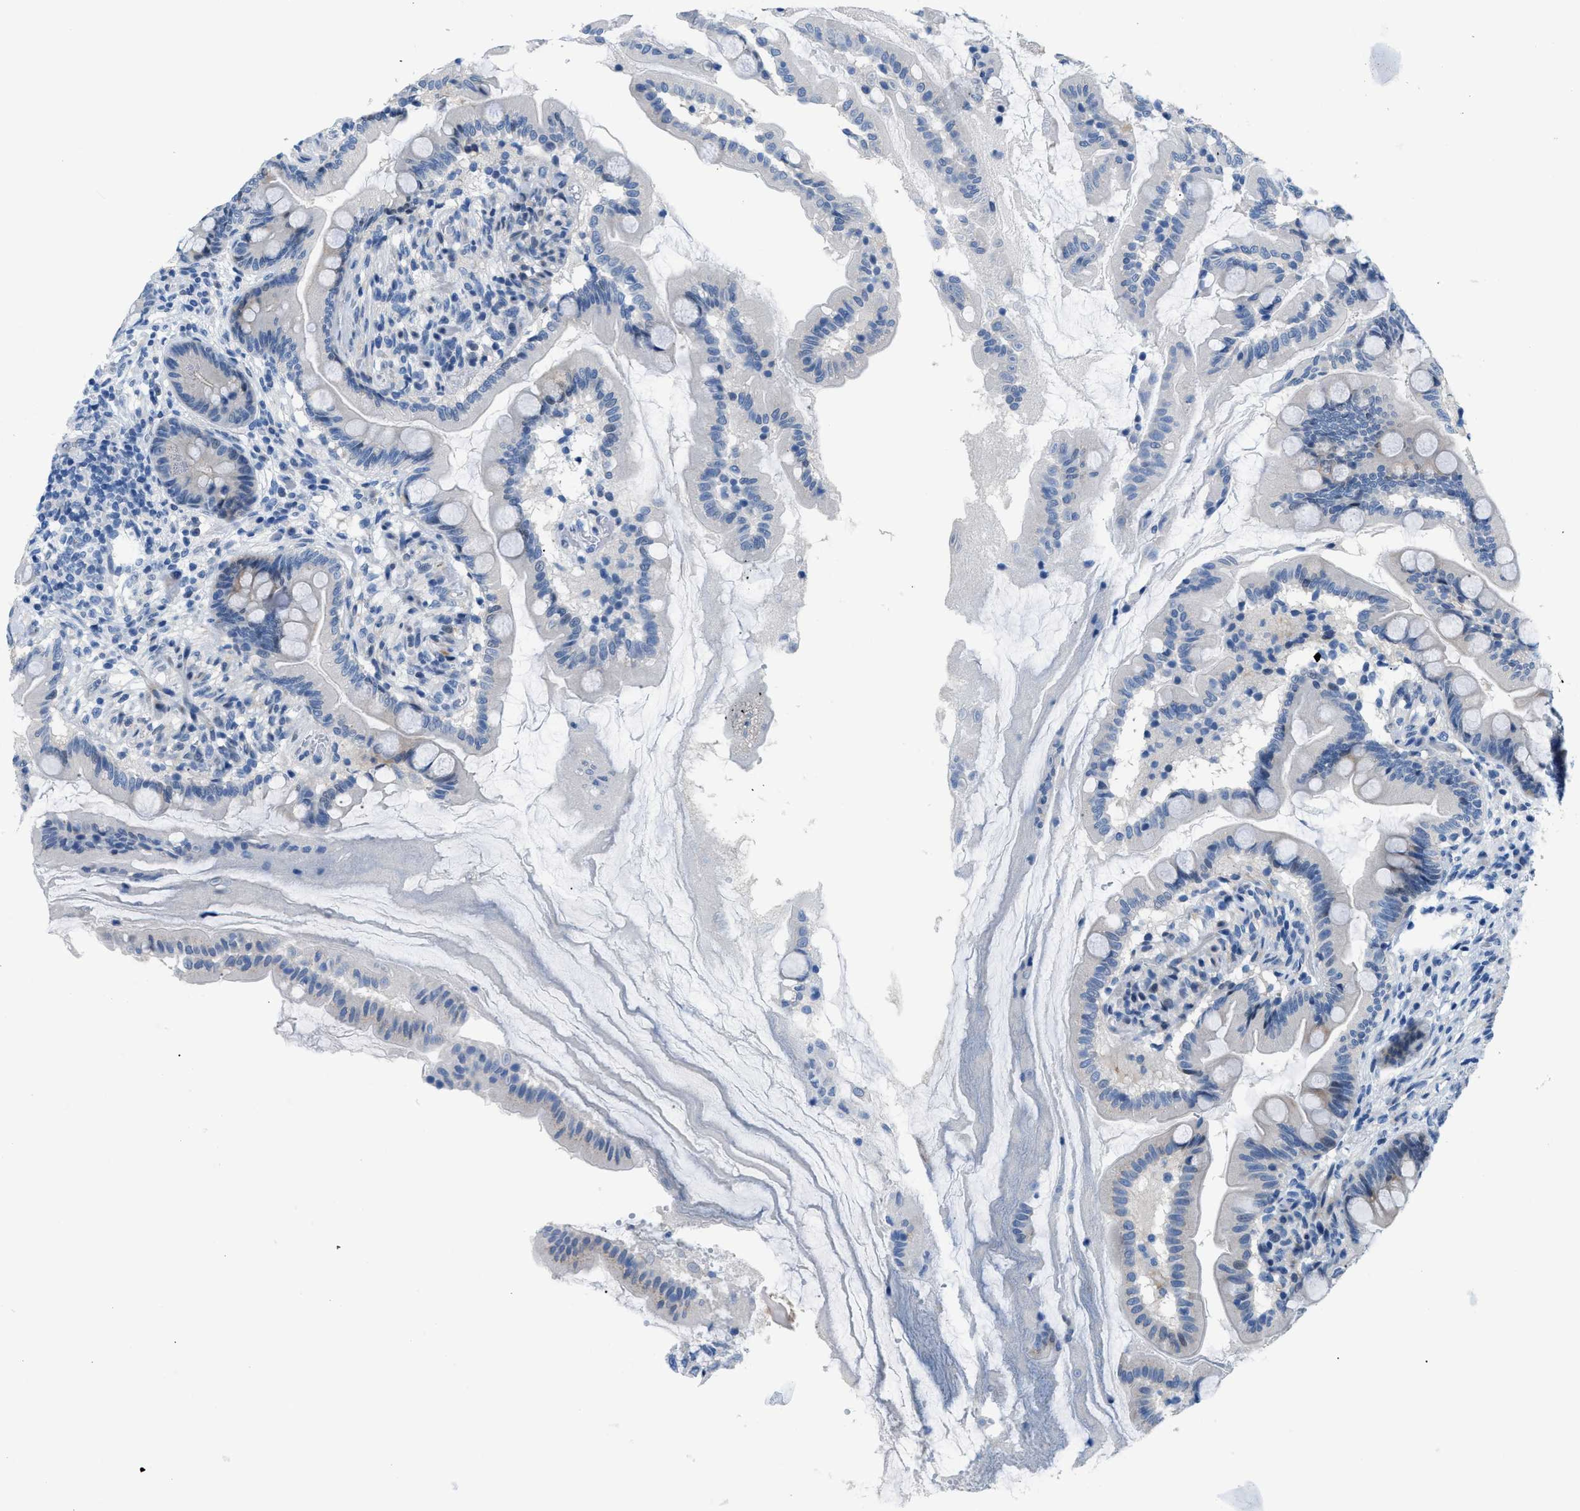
{"staining": {"intensity": "weak", "quantity": "<25%", "location": "cytoplasmic/membranous,nuclear"}, "tissue": "small intestine", "cell_type": "Glandular cells", "image_type": "normal", "snomed": [{"axis": "morphology", "description": "Normal tissue, NOS"}, {"axis": "topography", "description": "Small intestine"}], "caption": "Small intestine stained for a protein using immunohistochemistry exhibits no staining glandular cells.", "gene": "FDCSP", "patient": {"sex": "female", "age": 56}}